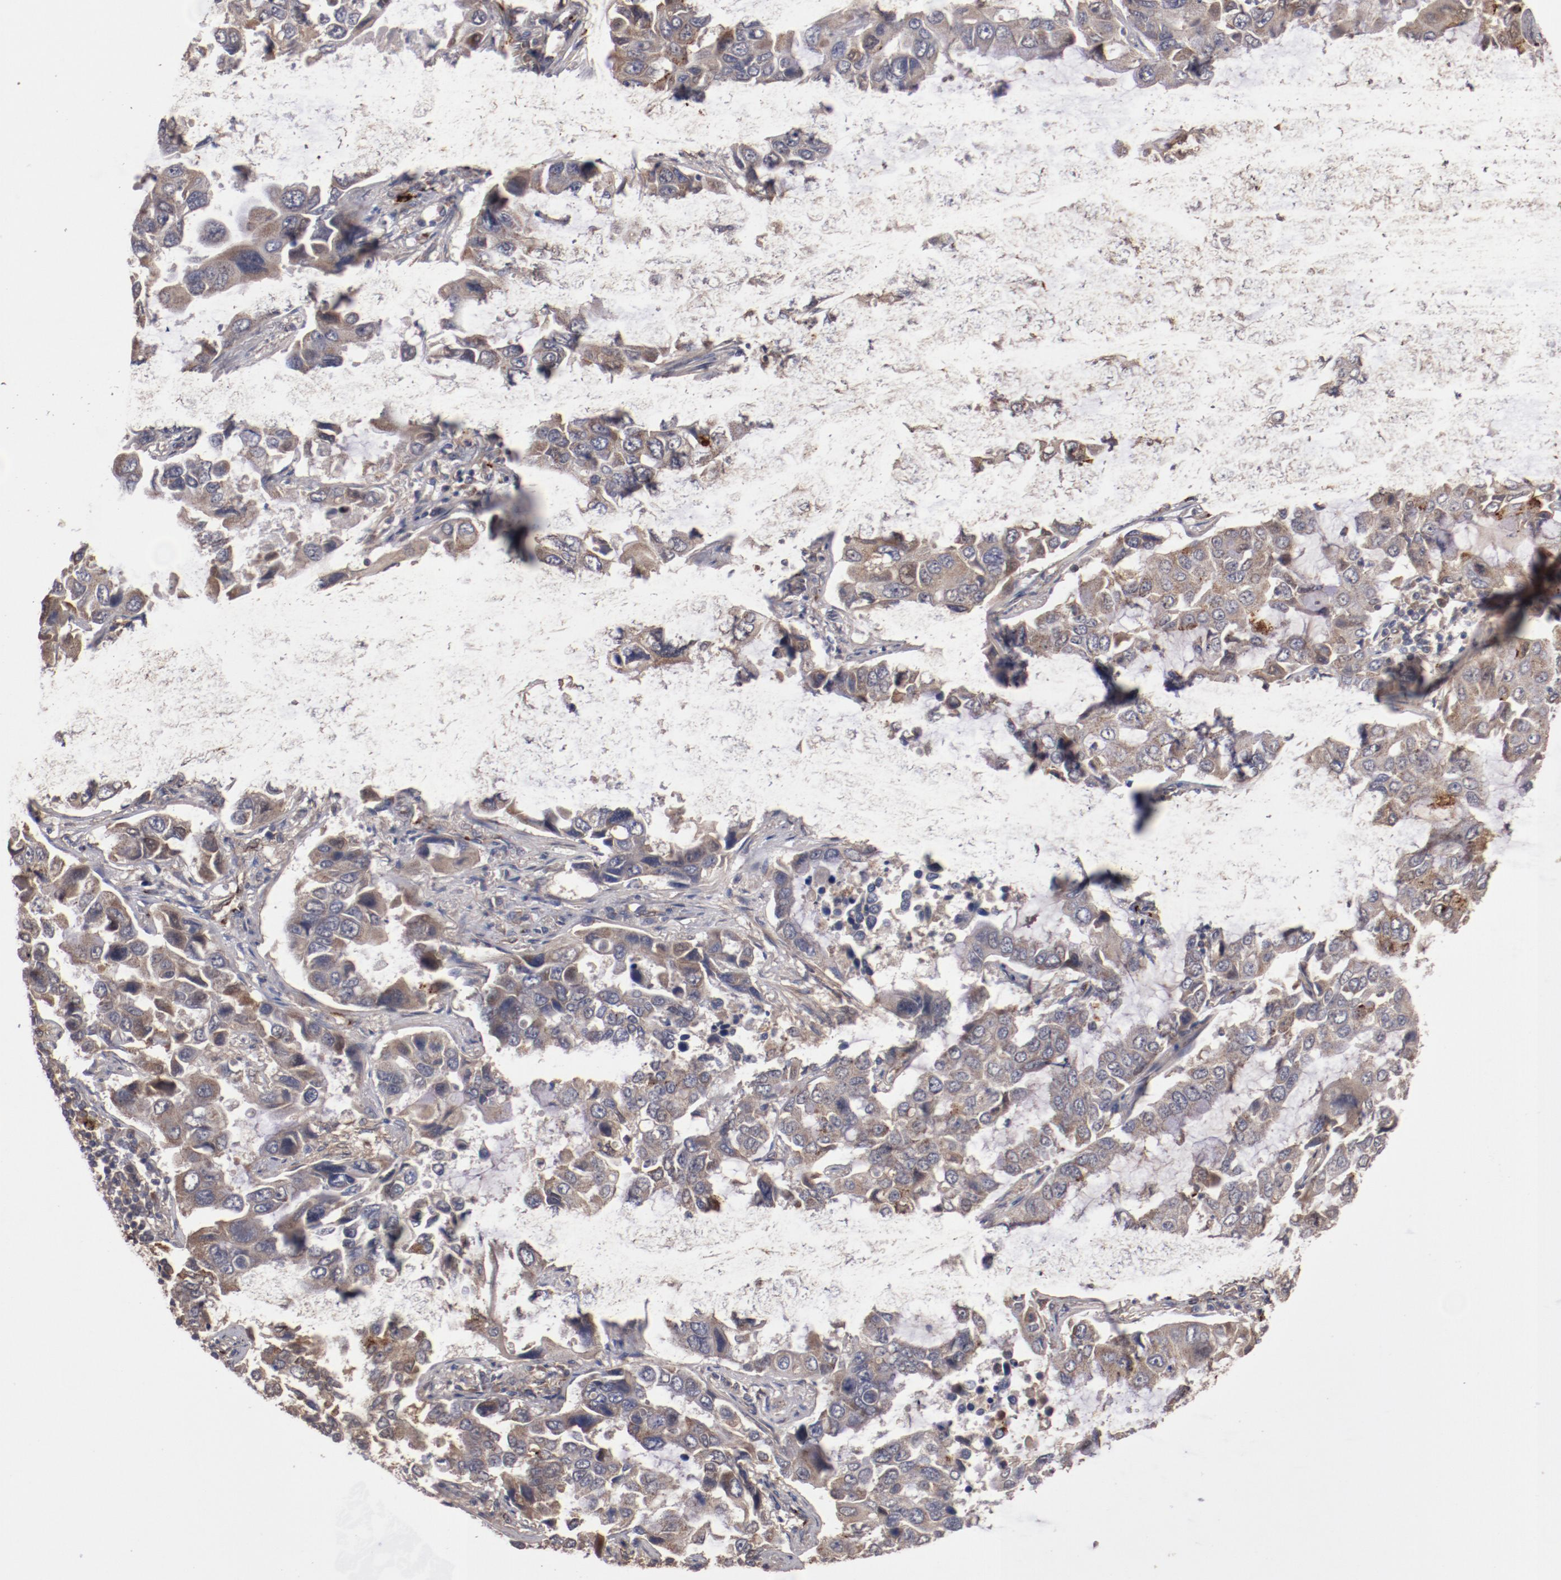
{"staining": {"intensity": "moderate", "quantity": "<25%", "location": "cytoplasmic/membranous"}, "tissue": "lung cancer", "cell_type": "Tumor cells", "image_type": "cancer", "snomed": [{"axis": "morphology", "description": "Adenocarcinoma, NOS"}, {"axis": "topography", "description": "Lung"}], "caption": "Lung adenocarcinoma tissue exhibits moderate cytoplasmic/membranous staining in approximately <25% of tumor cells", "gene": "DIPK2B", "patient": {"sex": "male", "age": 64}}